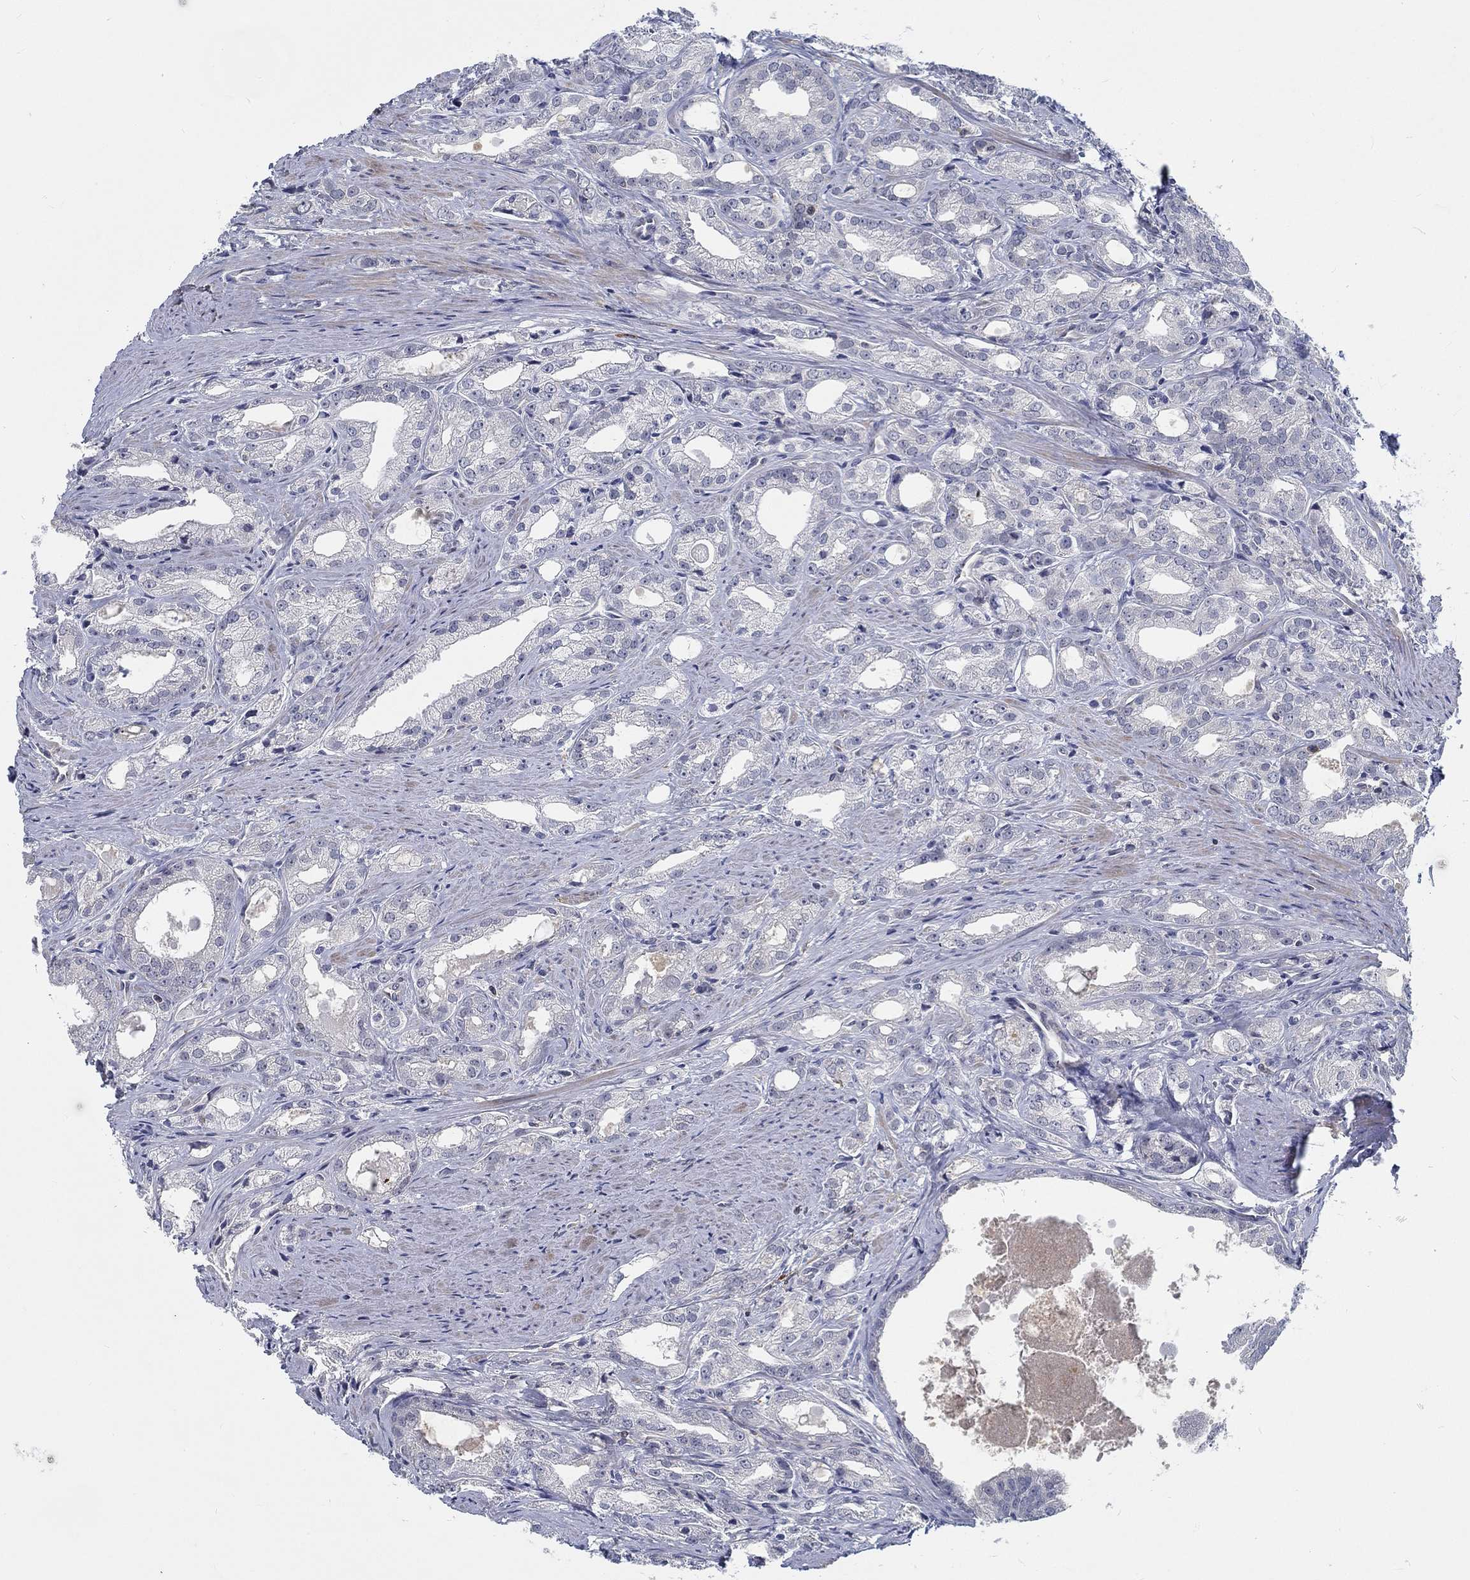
{"staining": {"intensity": "negative", "quantity": "none", "location": "none"}, "tissue": "prostate cancer", "cell_type": "Tumor cells", "image_type": "cancer", "snomed": [{"axis": "morphology", "description": "Adenocarcinoma, NOS"}, {"axis": "morphology", "description": "Adenocarcinoma, High grade"}, {"axis": "topography", "description": "Prostate"}], "caption": "Immunohistochemistry of human prostate cancer (adenocarcinoma (high-grade)) exhibits no expression in tumor cells.", "gene": "MYBPC1", "patient": {"sex": "male", "age": 70}}